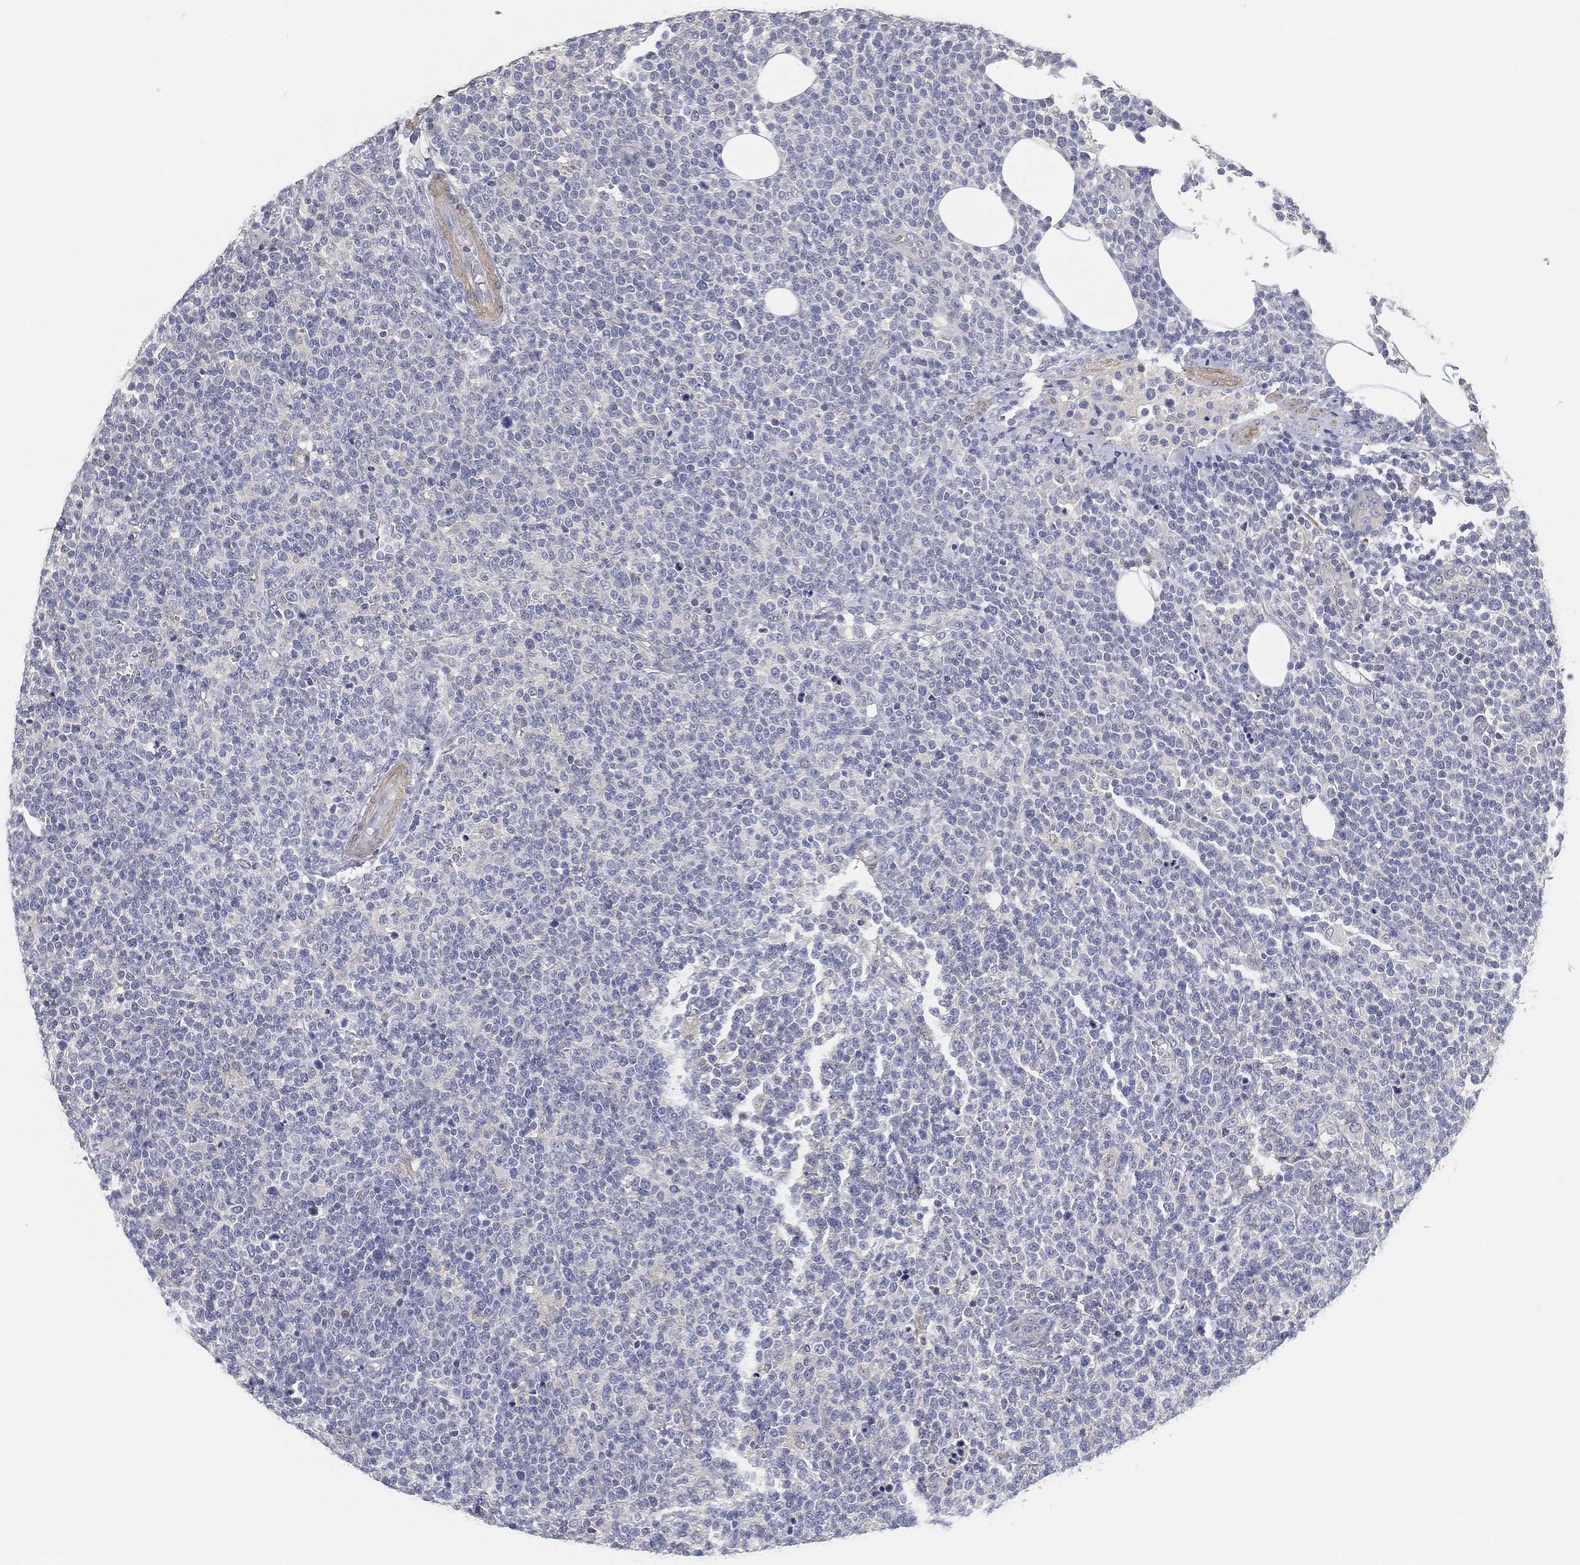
{"staining": {"intensity": "negative", "quantity": "none", "location": "none"}, "tissue": "lymphoma", "cell_type": "Tumor cells", "image_type": "cancer", "snomed": [{"axis": "morphology", "description": "Malignant lymphoma, non-Hodgkin's type, High grade"}, {"axis": "topography", "description": "Lymph node"}], "caption": "The immunohistochemistry micrograph has no significant expression in tumor cells of lymphoma tissue. Nuclei are stained in blue.", "gene": "GPR61", "patient": {"sex": "male", "age": 61}}